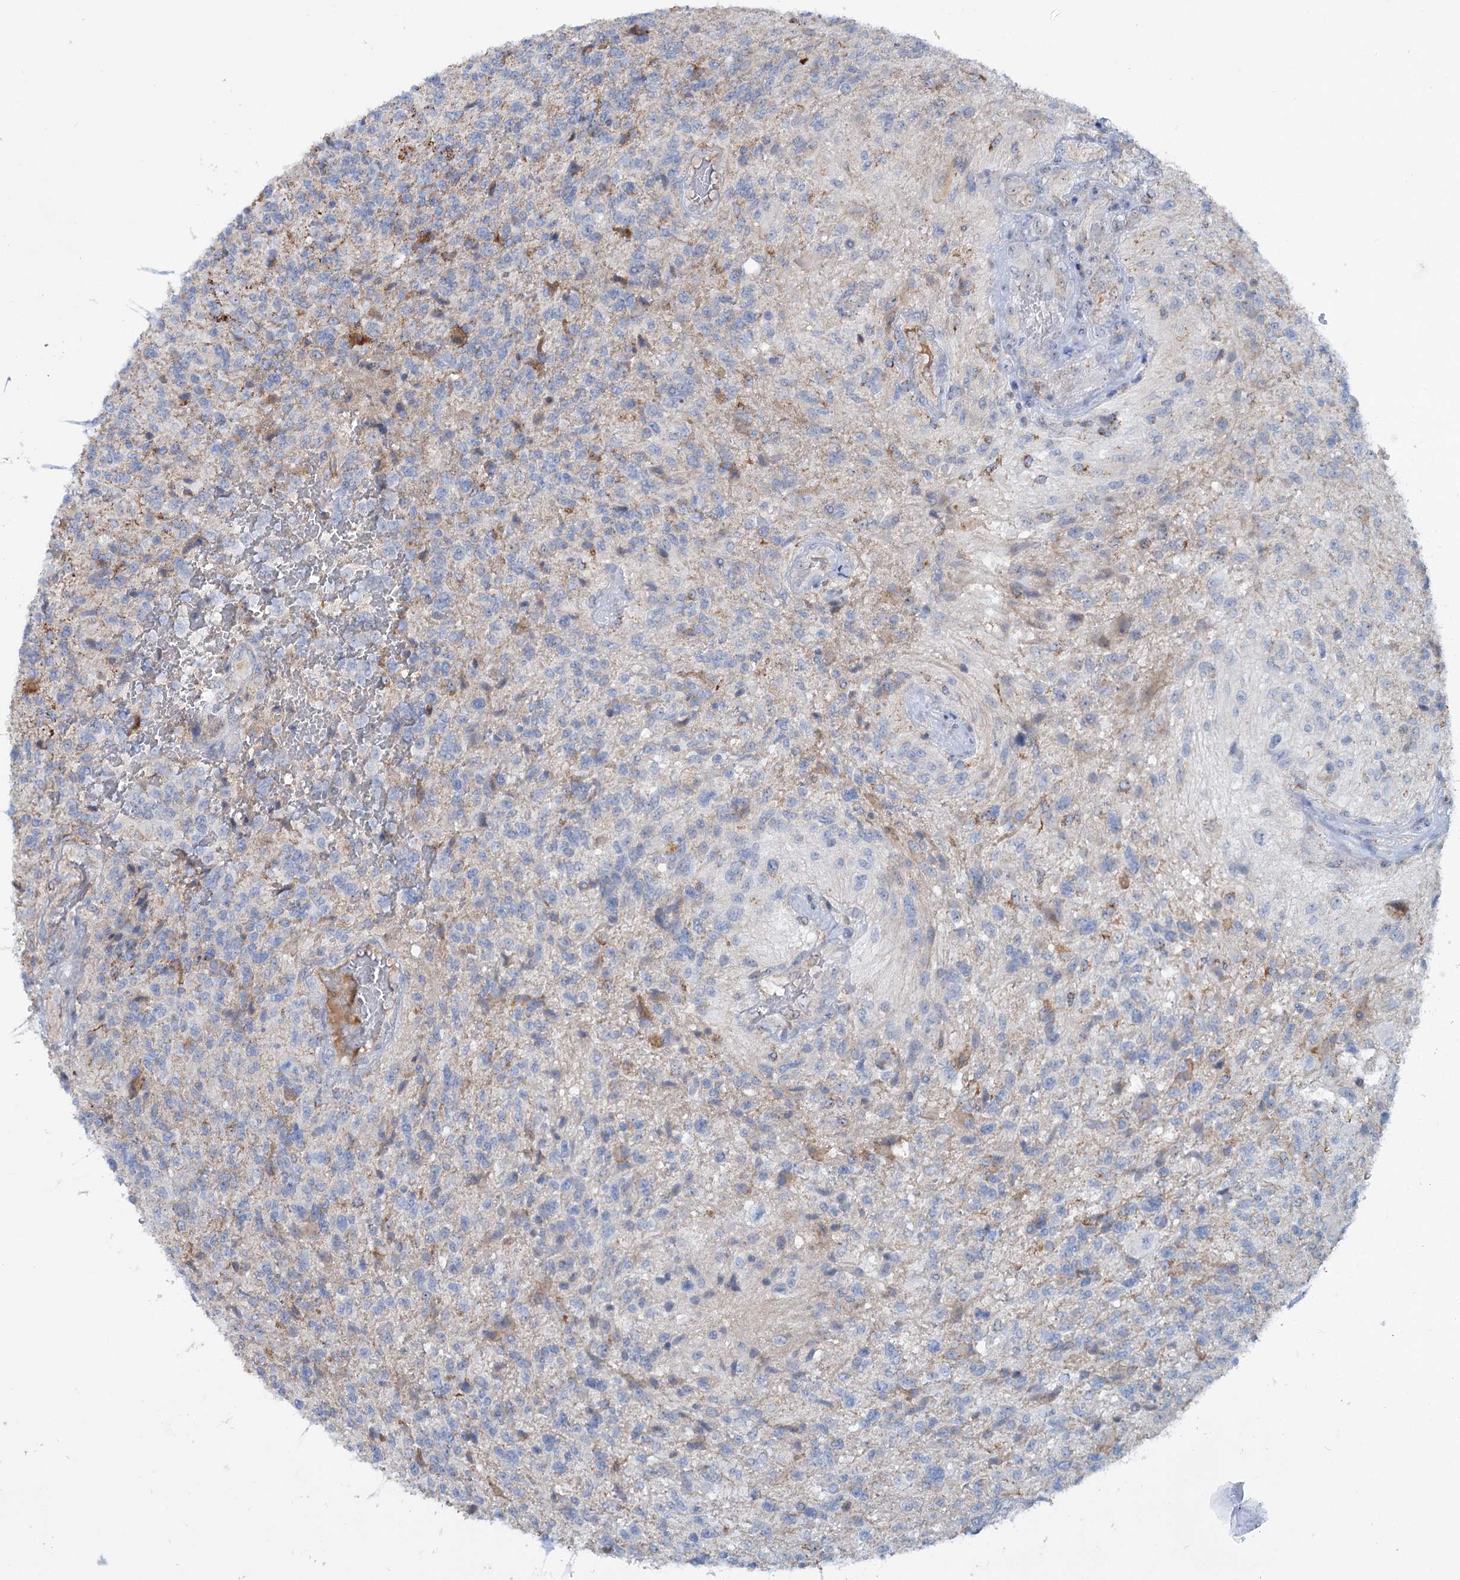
{"staining": {"intensity": "negative", "quantity": "none", "location": "none"}, "tissue": "glioma", "cell_type": "Tumor cells", "image_type": "cancer", "snomed": [{"axis": "morphology", "description": "Glioma, malignant, High grade"}, {"axis": "topography", "description": "Brain"}], "caption": "Malignant glioma (high-grade) was stained to show a protein in brown. There is no significant positivity in tumor cells.", "gene": "LPIN1", "patient": {"sex": "male", "age": 56}}